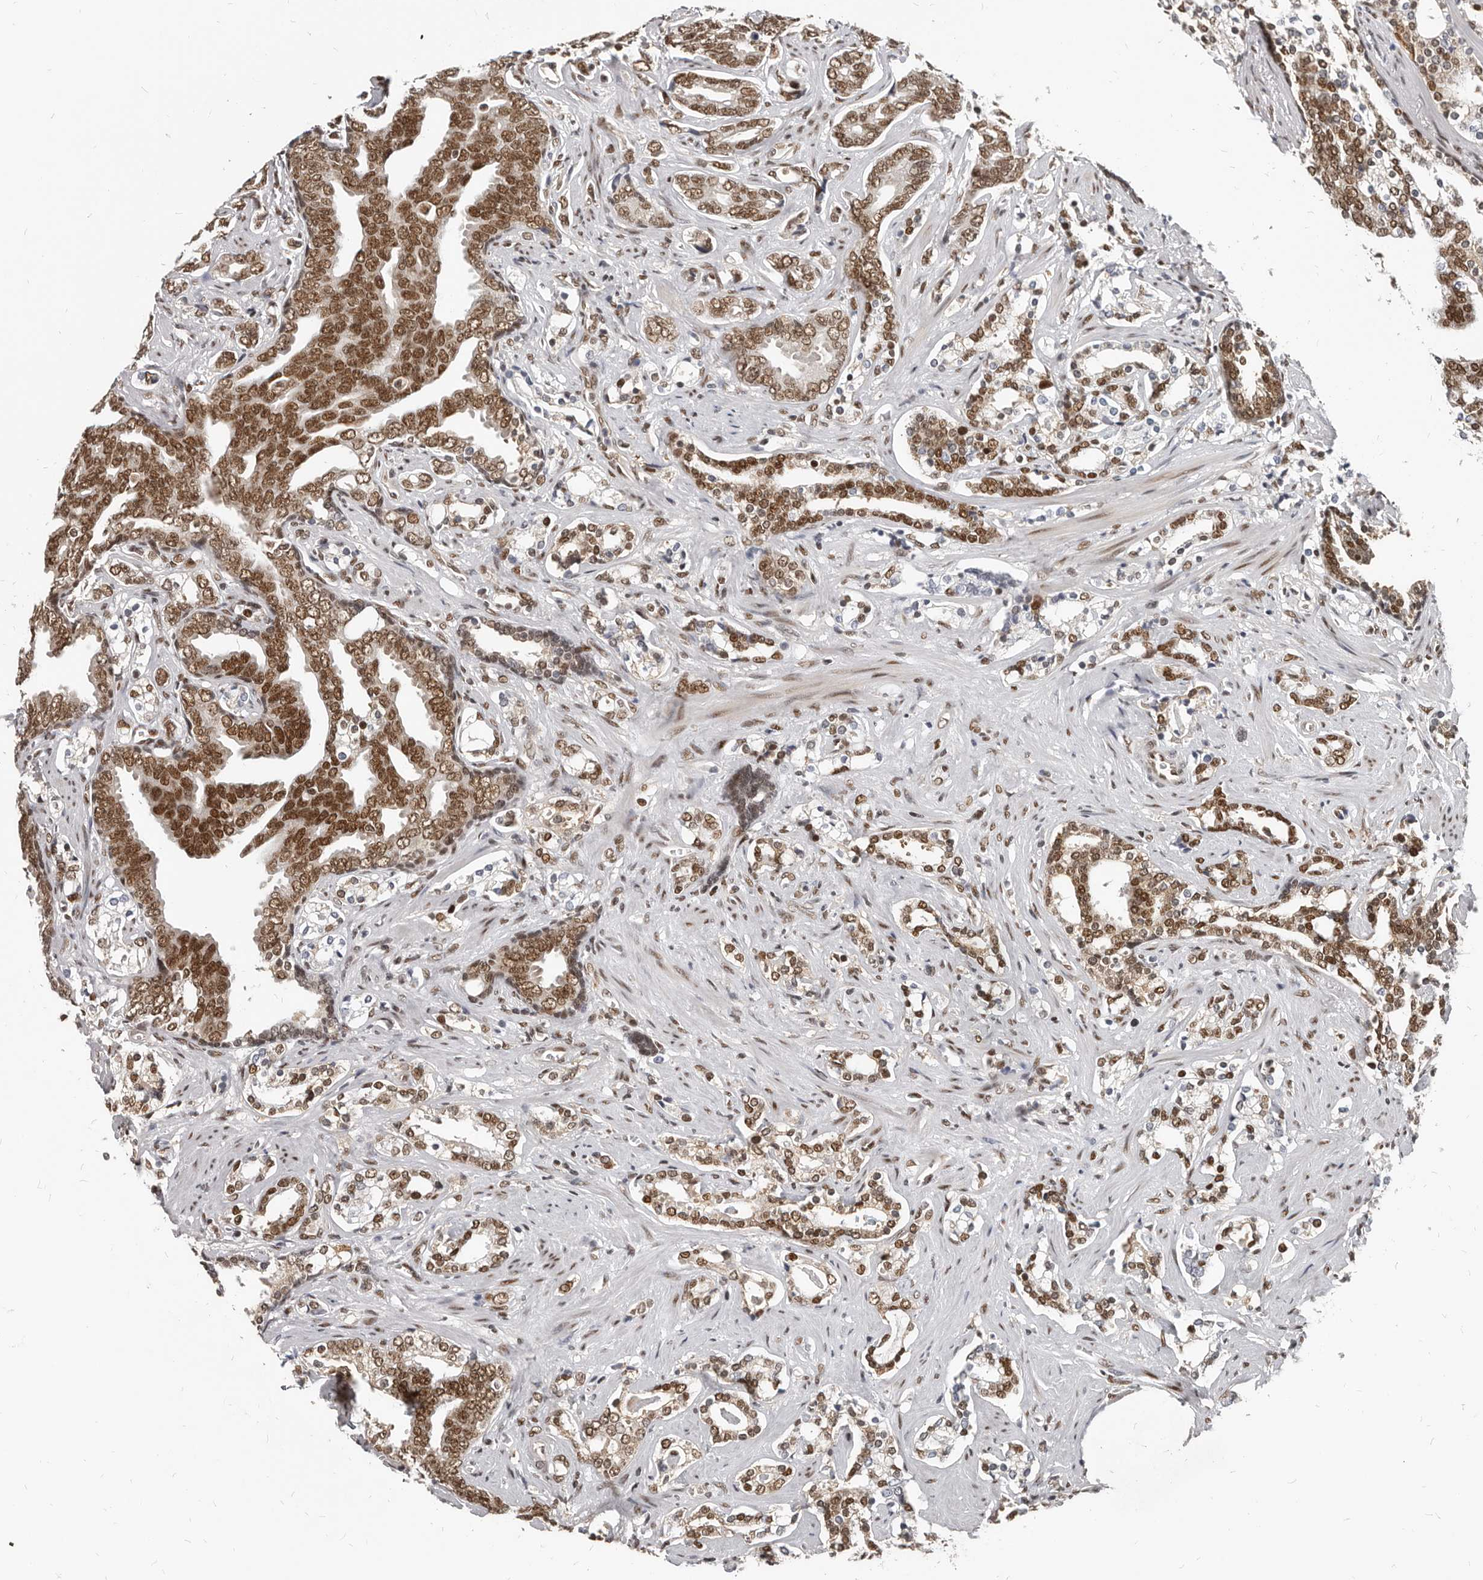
{"staining": {"intensity": "moderate", "quantity": ">75%", "location": "nuclear"}, "tissue": "prostate cancer", "cell_type": "Tumor cells", "image_type": "cancer", "snomed": [{"axis": "morphology", "description": "Adenocarcinoma, Medium grade"}, {"axis": "topography", "description": "Prostate"}], "caption": "Immunohistochemistry micrograph of human adenocarcinoma (medium-grade) (prostate) stained for a protein (brown), which demonstrates medium levels of moderate nuclear positivity in about >75% of tumor cells.", "gene": "ATF5", "patient": {"sex": "male", "age": 67}}